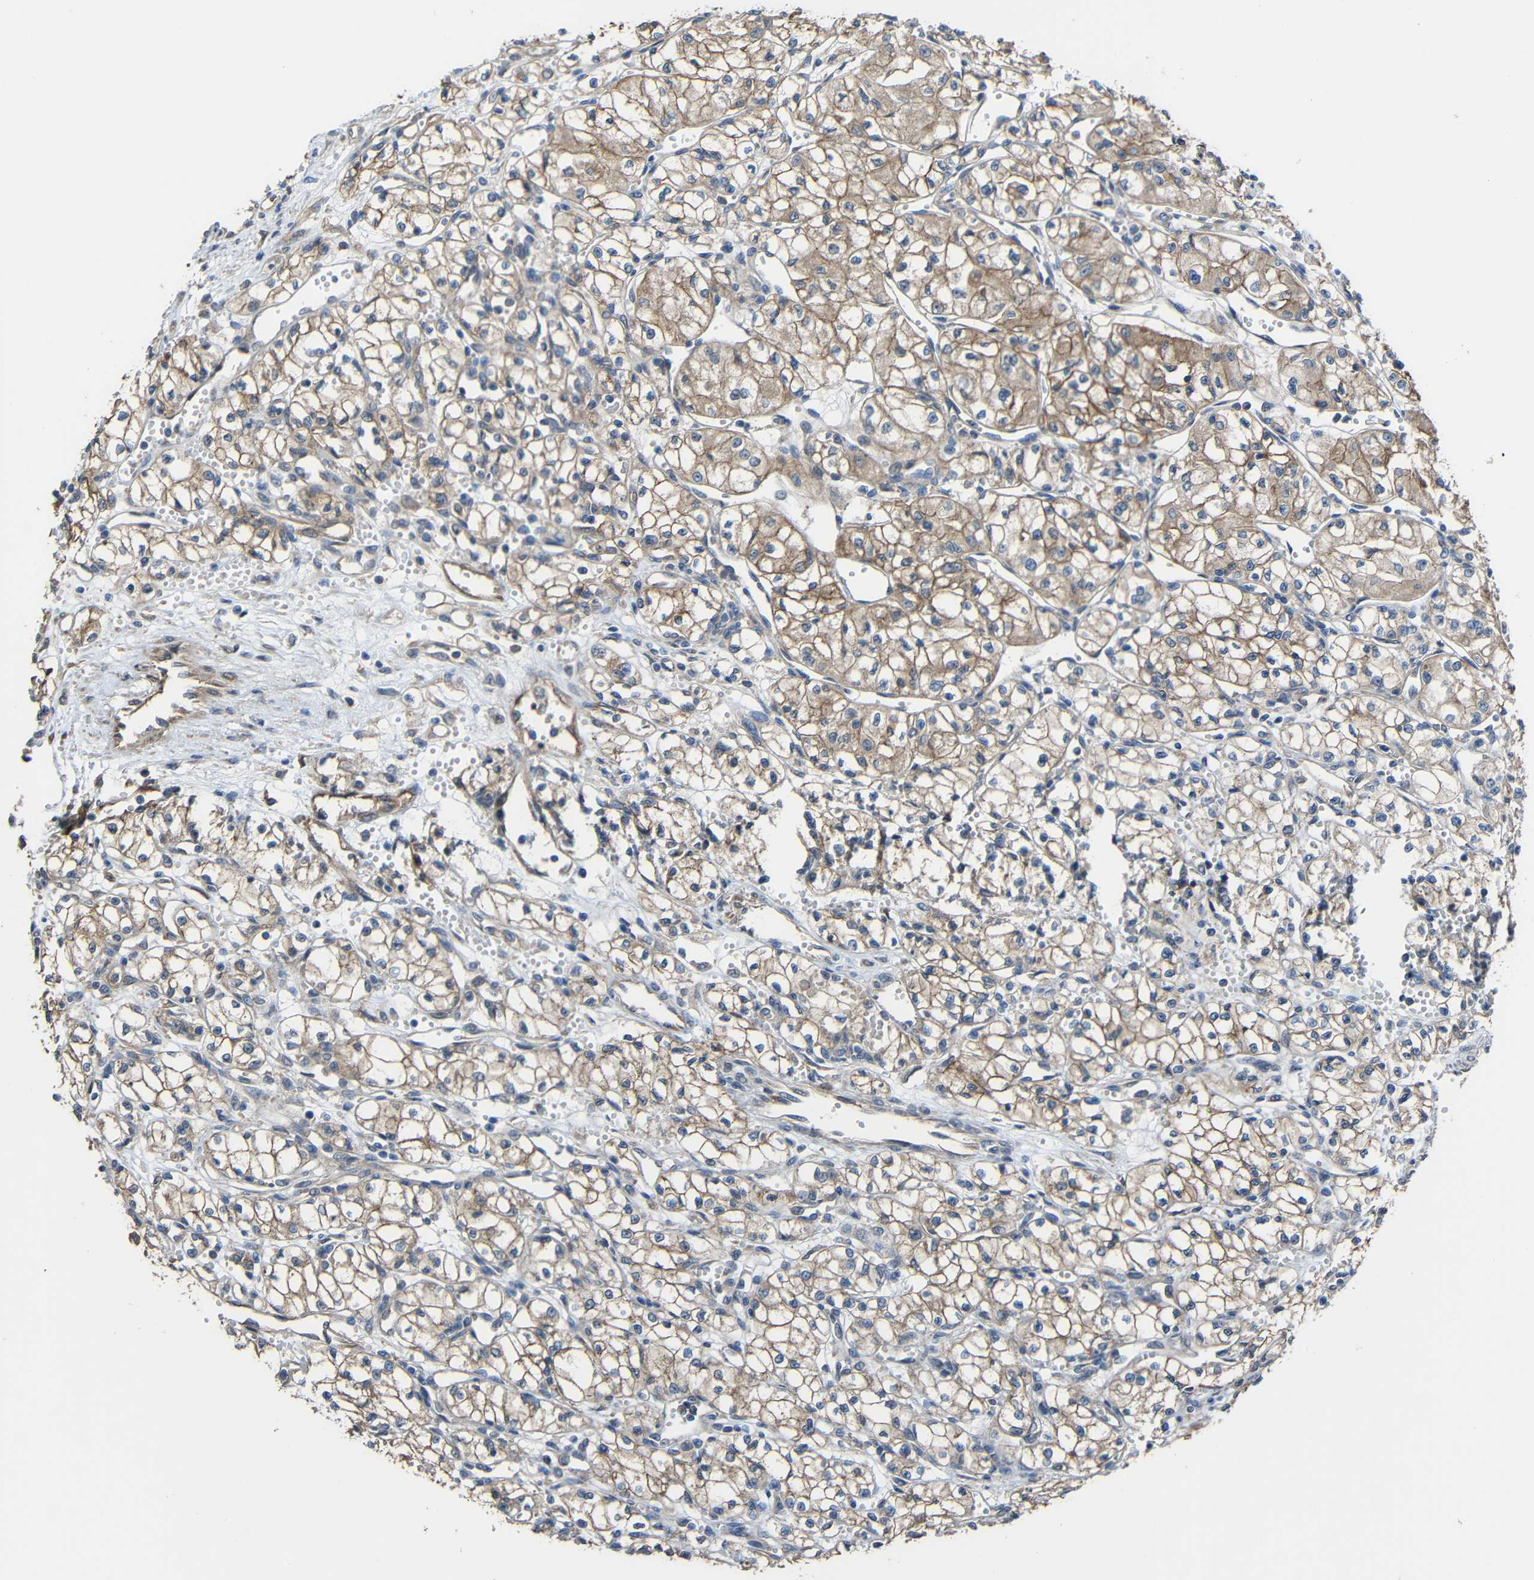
{"staining": {"intensity": "moderate", "quantity": ">75%", "location": "cytoplasmic/membranous"}, "tissue": "renal cancer", "cell_type": "Tumor cells", "image_type": "cancer", "snomed": [{"axis": "morphology", "description": "Normal tissue, NOS"}, {"axis": "morphology", "description": "Adenocarcinoma, NOS"}, {"axis": "topography", "description": "Kidney"}], "caption": "Protein analysis of adenocarcinoma (renal) tissue shows moderate cytoplasmic/membranous positivity in about >75% of tumor cells. Immunohistochemistry stains the protein of interest in brown and the nuclei are stained blue.", "gene": "CHST9", "patient": {"sex": "male", "age": 59}}